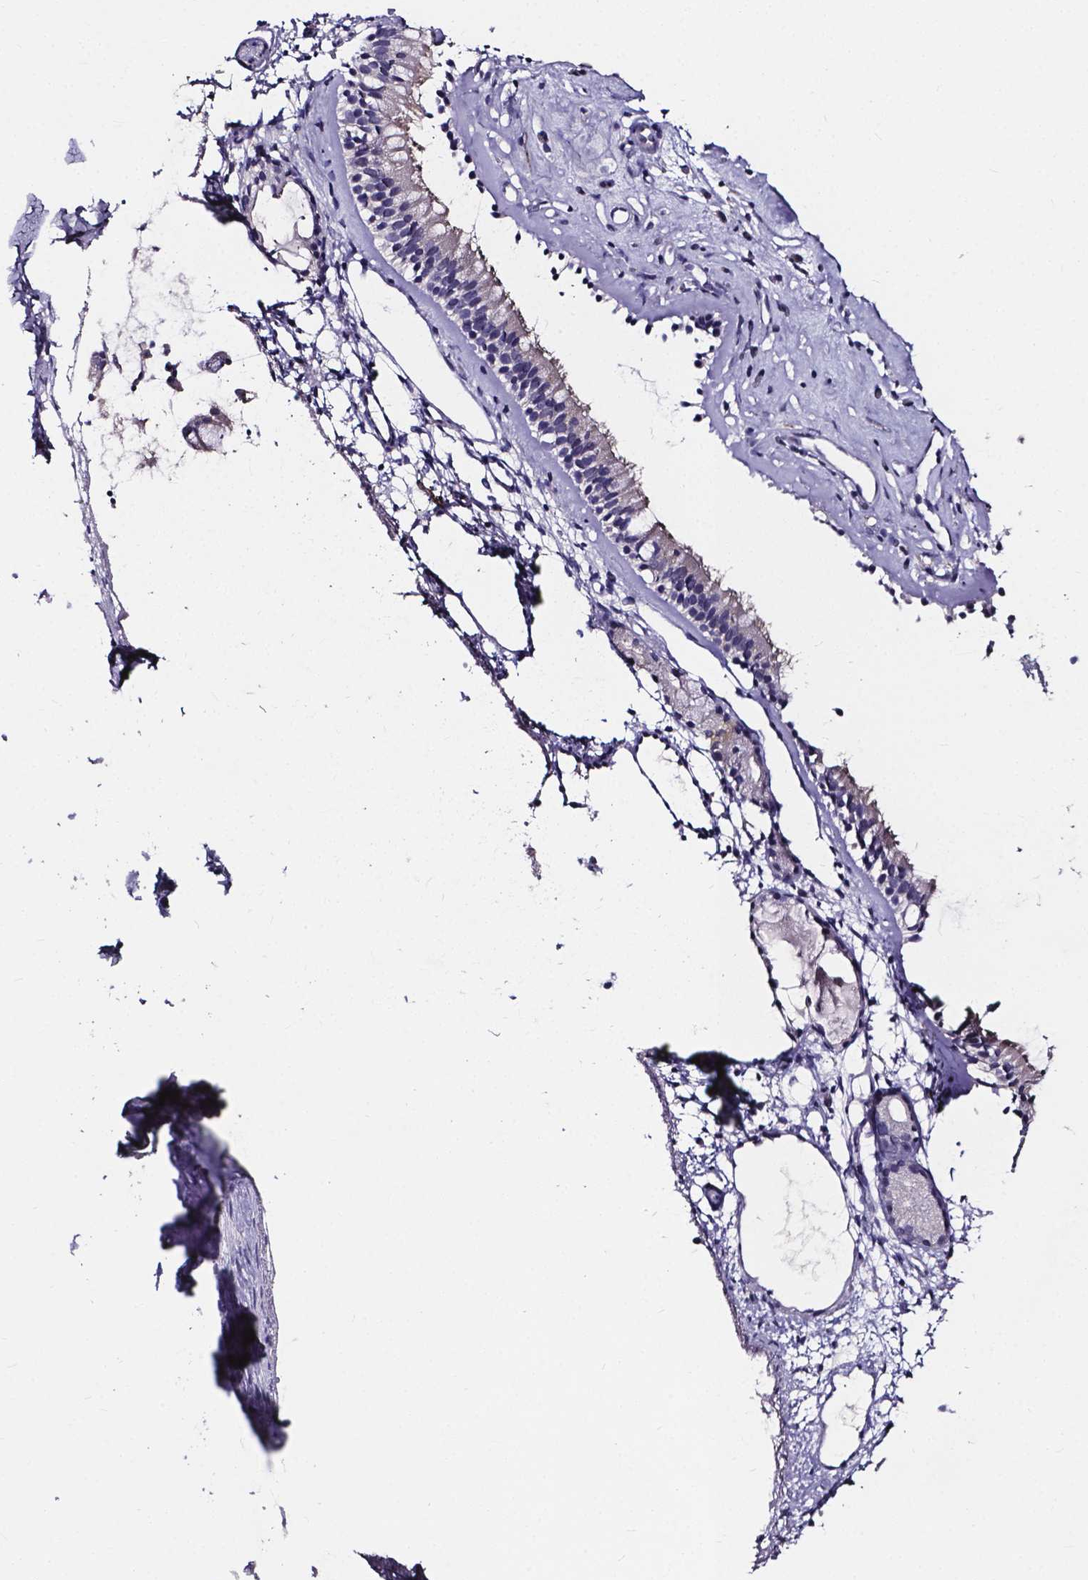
{"staining": {"intensity": "negative", "quantity": "none", "location": "none"}, "tissue": "nasopharynx", "cell_type": "Respiratory epithelial cells", "image_type": "normal", "snomed": [{"axis": "morphology", "description": "Normal tissue, NOS"}, {"axis": "topography", "description": "Nasopharynx"}], "caption": "Immunohistochemistry of benign nasopharynx displays no staining in respiratory epithelial cells. The staining is performed using DAB (3,3'-diaminobenzidine) brown chromogen with nuclei counter-stained in using hematoxylin.", "gene": "SPOCD1", "patient": {"sex": "female", "age": 52}}